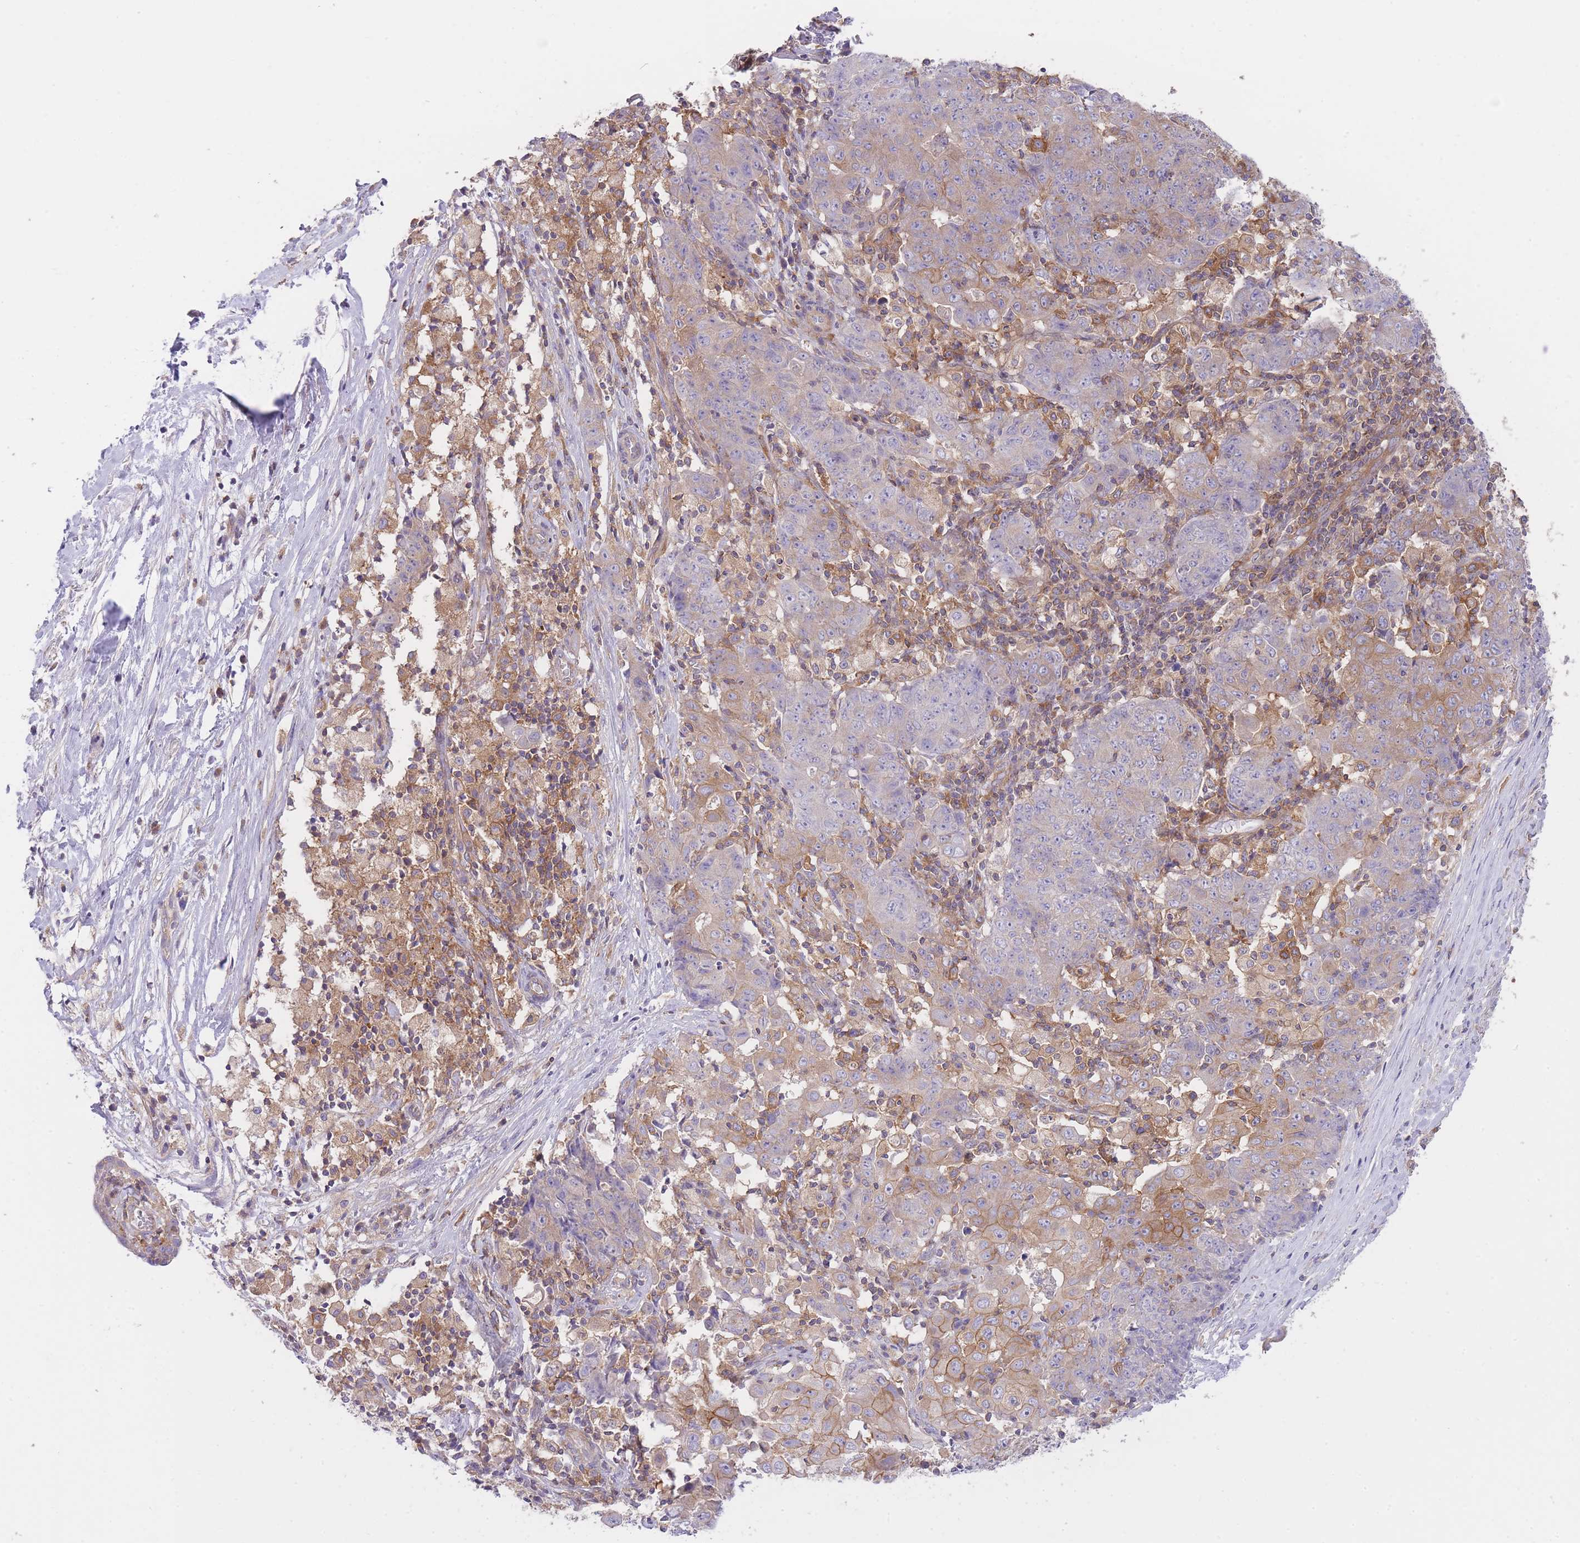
{"staining": {"intensity": "weak", "quantity": "<25%", "location": "cytoplasmic/membranous"}, "tissue": "ovarian cancer", "cell_type": "Tumor cells", "image_type": "cancer", "snomed": [{"axis": "morphology", "description": "Carcinoma, endometroid"}, {"axis": "topography", "description": "Ovary"}], "caption": "The image reveals no staining of tumor cells in ovarian endometroid carcinoma.", "gene": "PRKAR1A", "patient": {"sex": "female", "age": 42}}